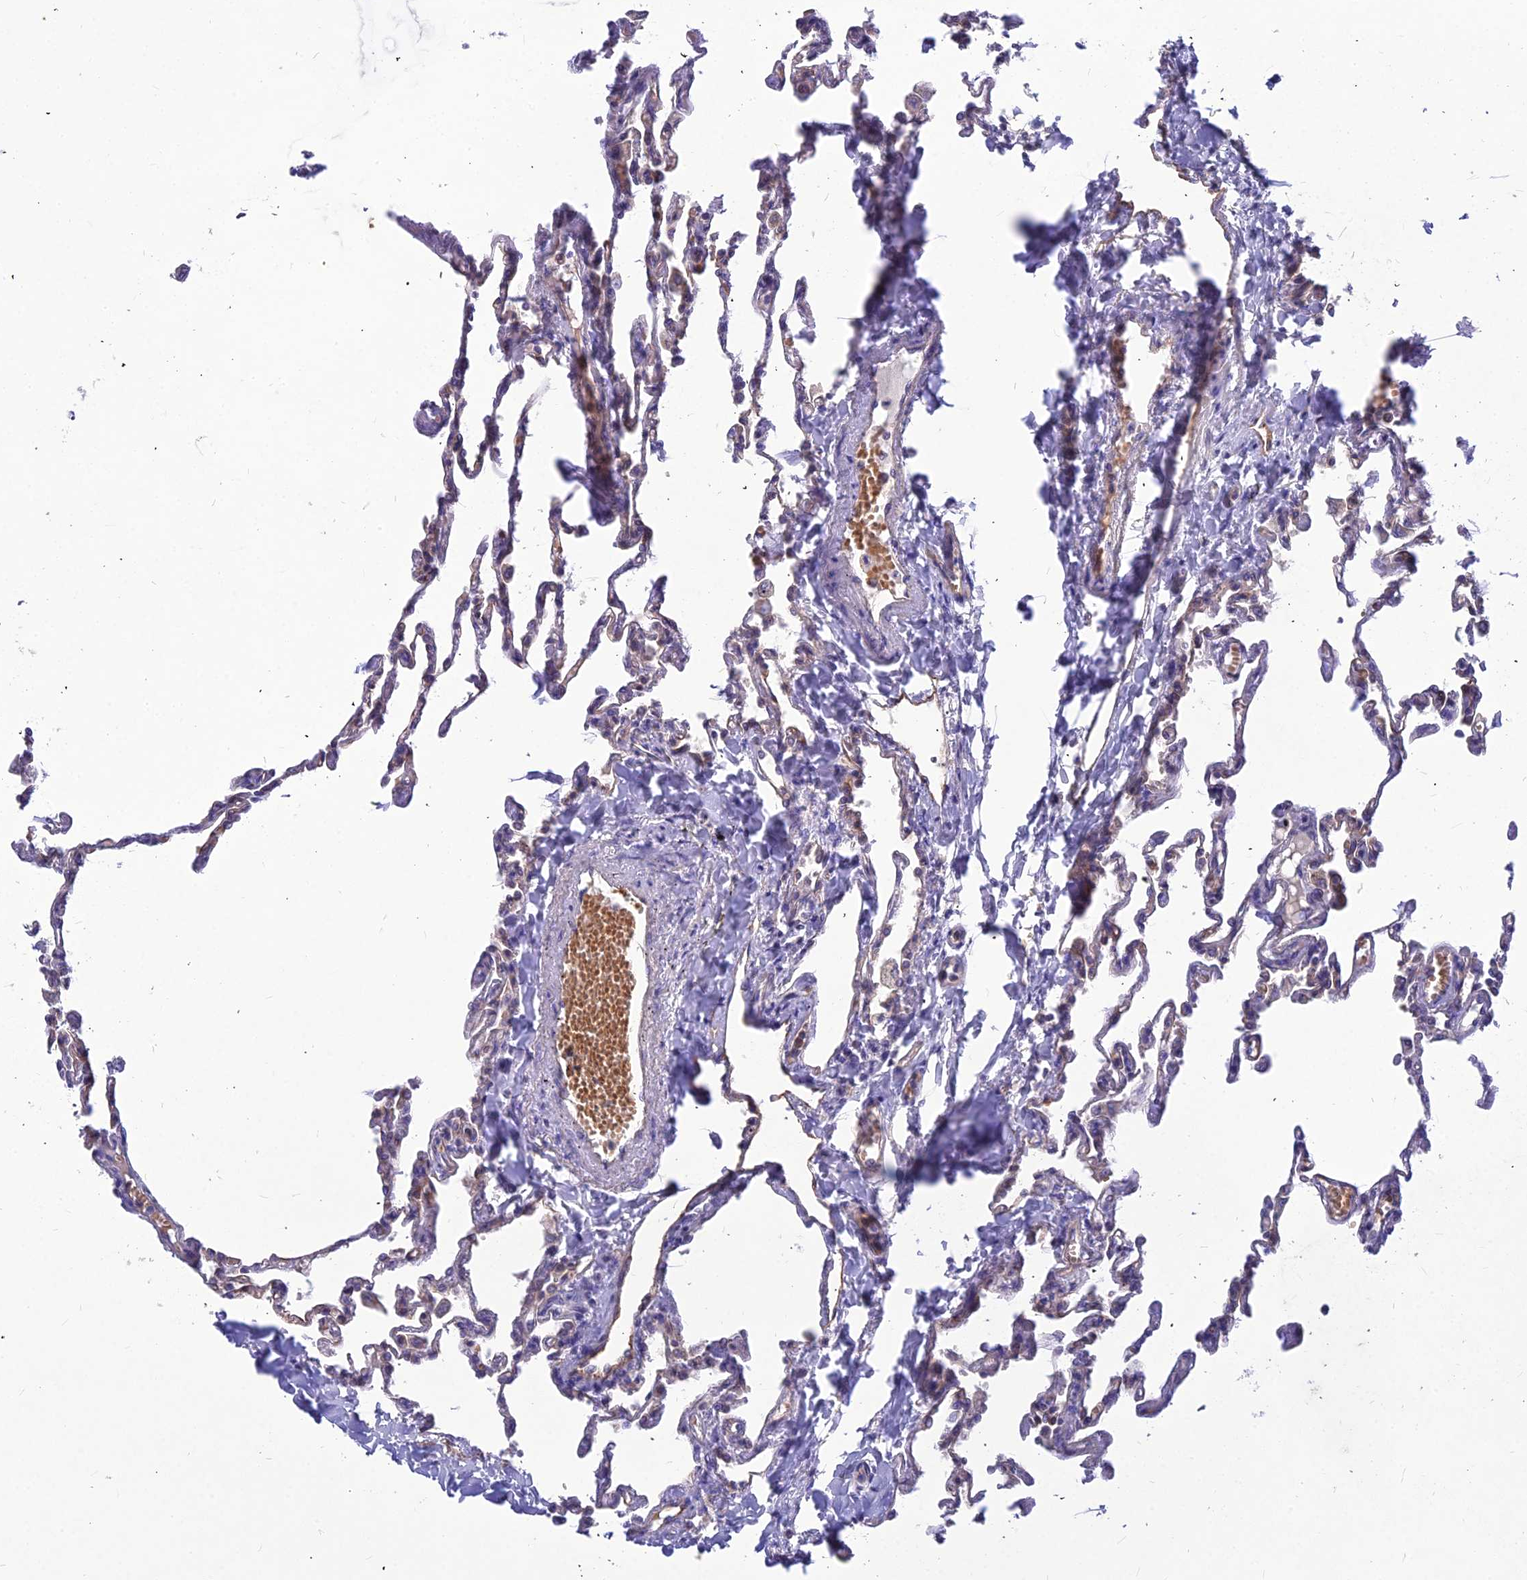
{"staining": {"intensity": "moderate", "quantity": "25%-75%", "location": "cytoplasmic/membranous"}, "tissue": "lung", "cell_type": "Alveolar cells", "image_type": "normal", "snomed": [{"axis": "morphology", "description": "Normal tissue, NOS"}, {"axis": "topography", "description": "Lung"}], "caption": "A photomicrograph showing moderate cytoplasmic/membranous expression in about 25%-75% of alveolar cells in benign lung, as visualized by brown immunohistochemical staining.", "gene": "DMRTA1", "patient": {"sex": "male", "age": 21}}